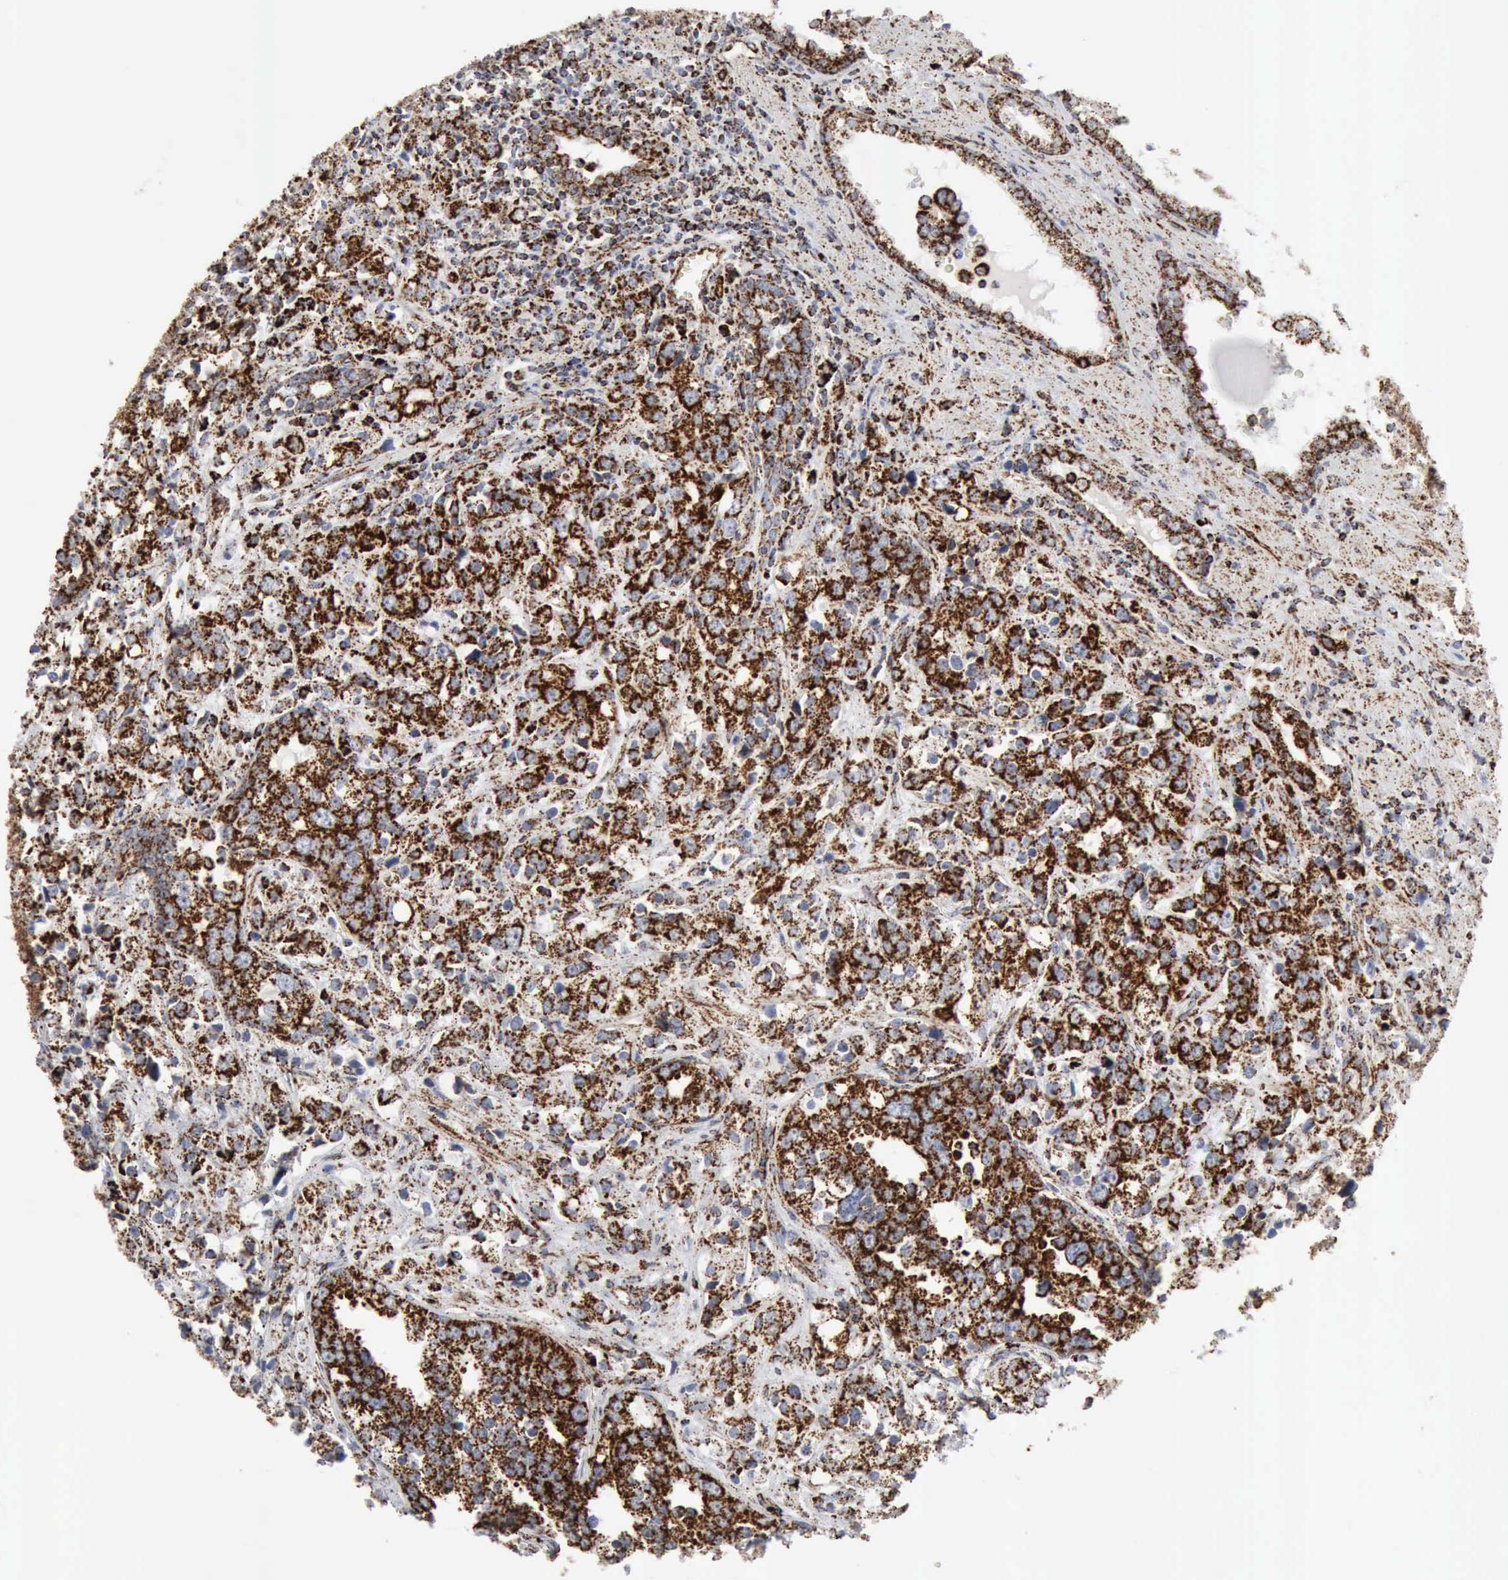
{"staining": {"intensity": "strong", "quantity": ">75%", "location": "cytoplasmic/membranous"}, "tissue": "prostate cancer", "cell_type": "Tumor cells", "image_type": "cancer", "snomed": [{"axis": "morphology", "description": "Adenocarcinoma, High grade"}, {"axis": "topography", "description": "Prostate"}], "caption": "Immunohistochemical staining of human high-grade adenocarcinoma (prostate) displays high levels of strong cytoplasmic/membranous expression in approximately >75% of tumor cells.", "gene": "ACO2", "patient": {"sex": "male", "age": 71}}